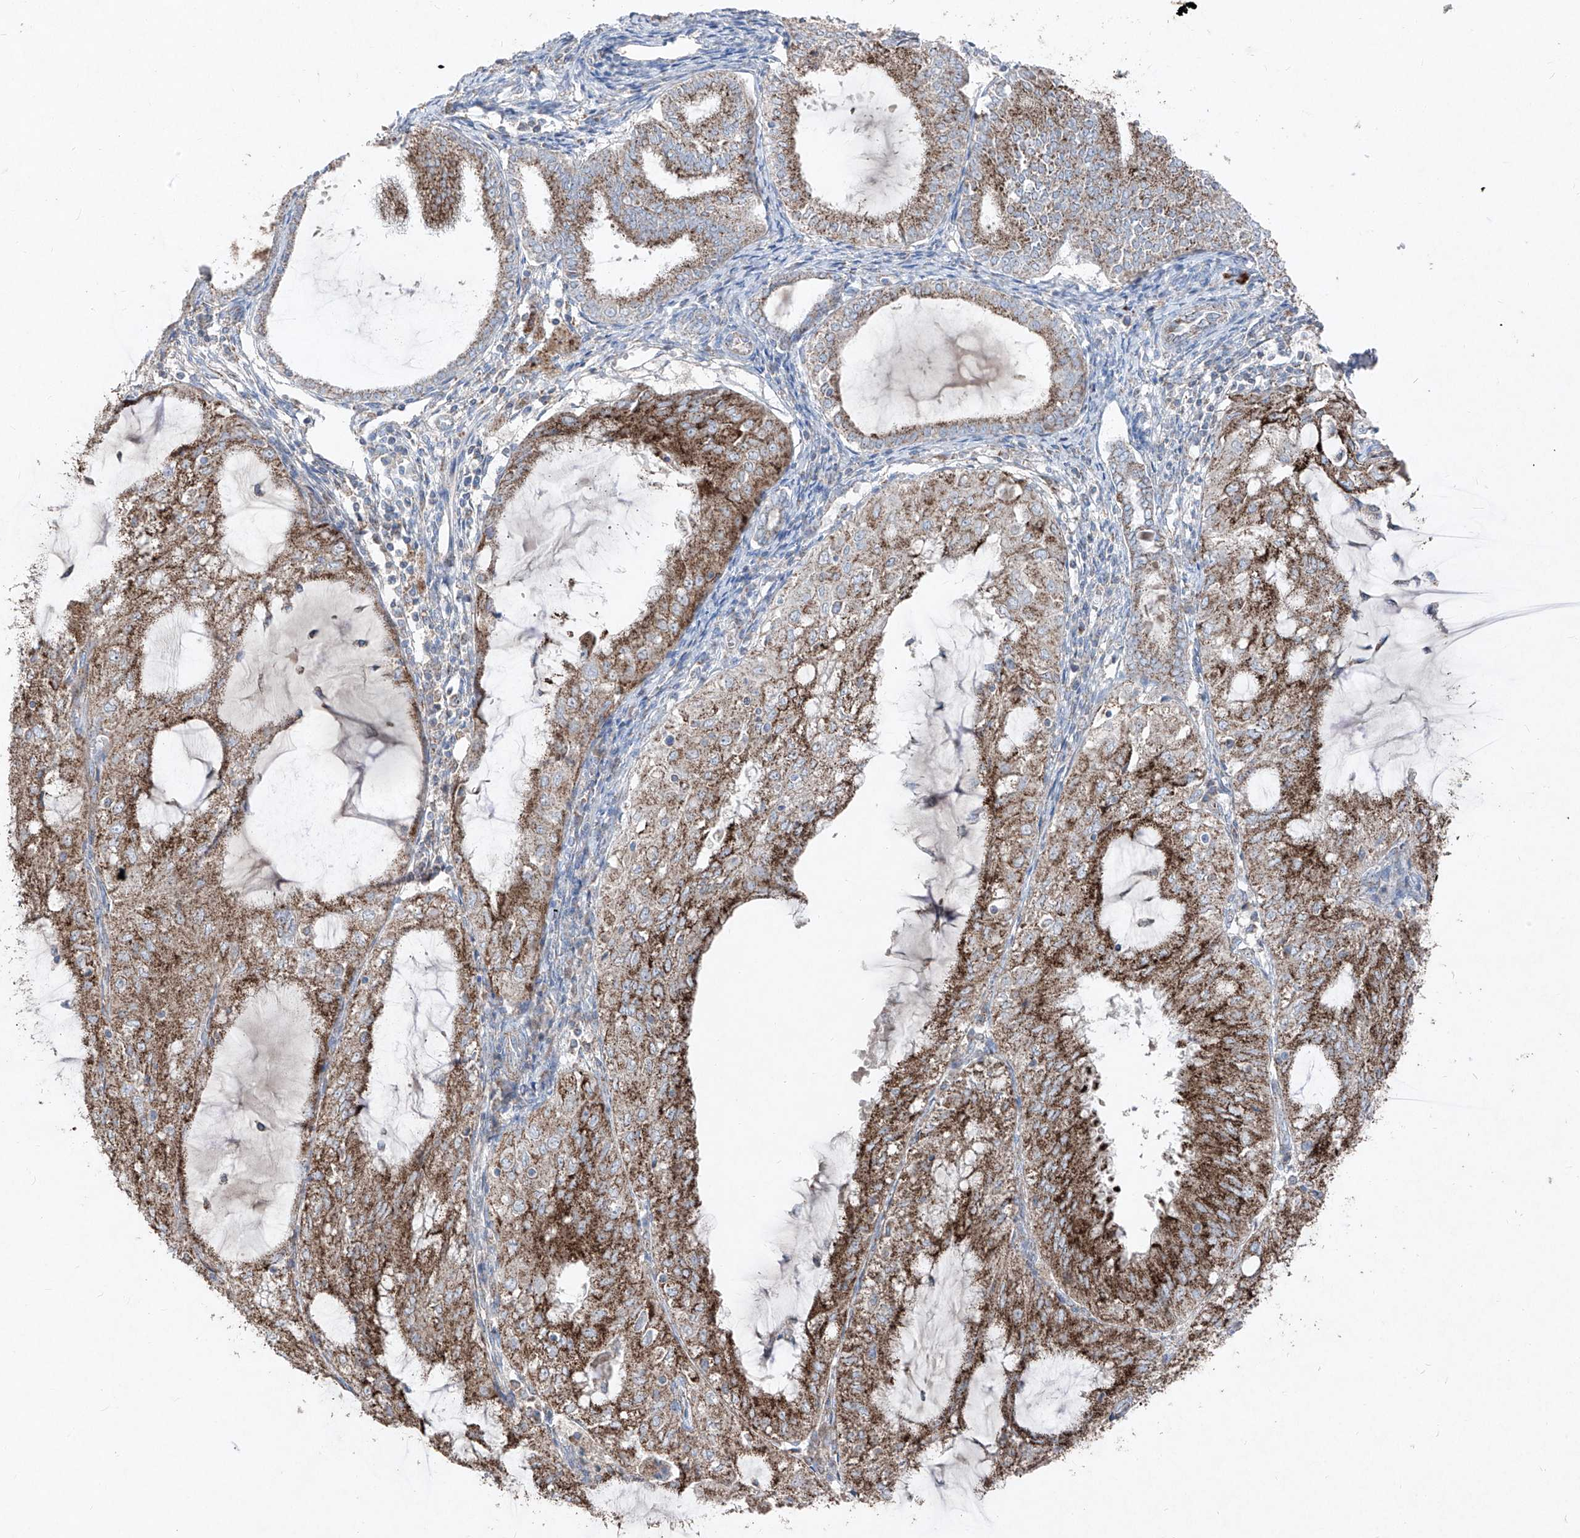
{"staining": {"intensity": "moderate", "quantity": ">75%", "location": "cytoplasmic/membranous"}, "tissue": "endometrial cancer", "cell_type": "Tumor cells", "image_type": "cancer", "snomed": [{"axis": "morphology", "description": "Adenocarcinoma, NOS"}, {"axis": "topography", "description": "Endometrium"}], "caption": "Tumor cells display moderate cytoplasmic/membranous staining in approximately >75% of cells in endometrial adenocarcinoma.", "gene": "ABCD3", "patient": {"sex": "female", "age": 81}}